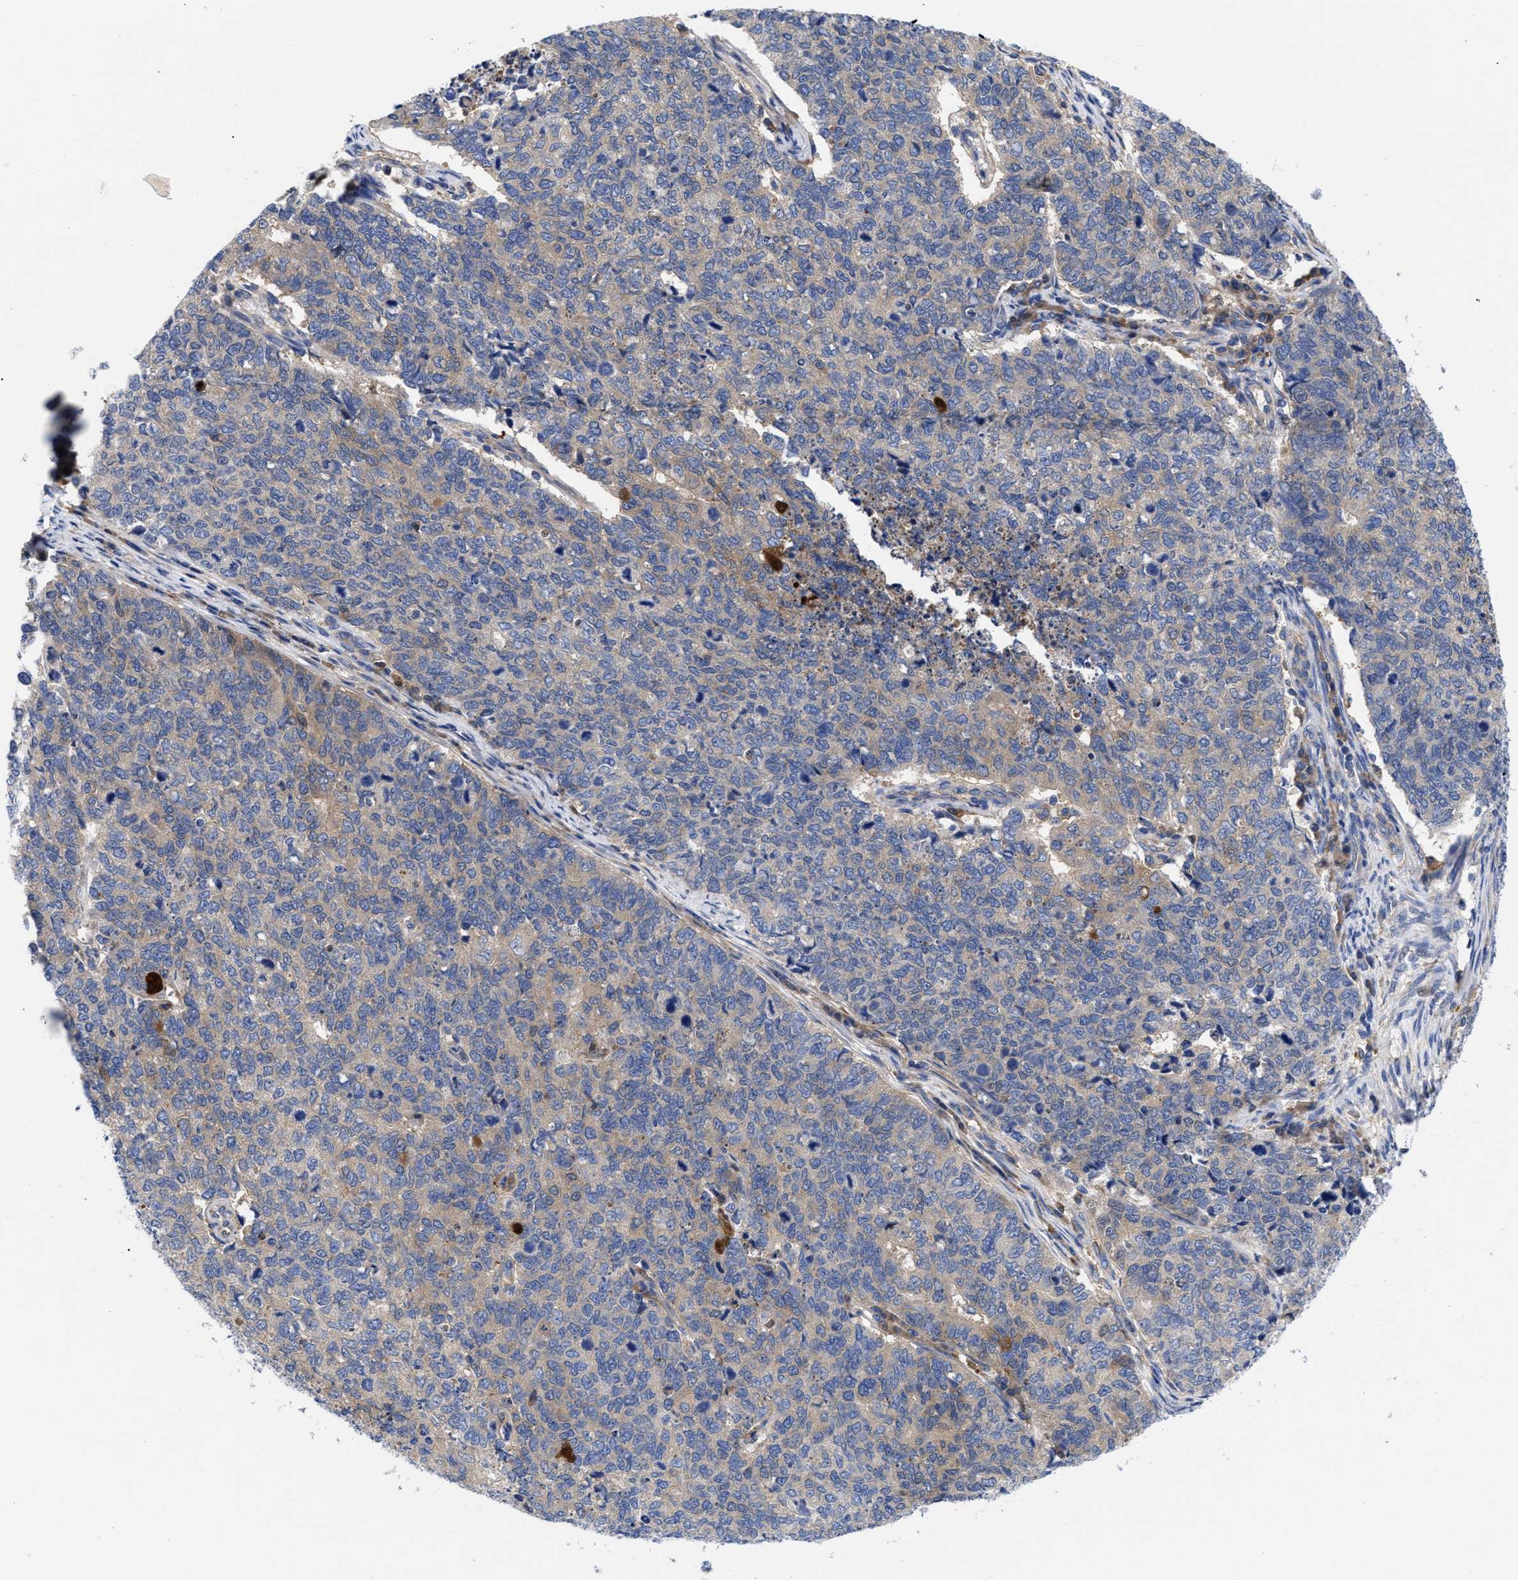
{"staining": {"intensity": "weak", "quantity": "25%-75%", "location": "cytoplasmic/membranous"}, "tissue": "cervical cancer", "cell_type": "Tumor cells", "image_type": "cancer", "snomed": [{"axis": "morphology", "description": "Squamous cell carcinoma, NOS"}, {"axis": "topography", "description": "Cervix"}], "caption": "Weak cytoplasmic/membranous expression for a protein is appreciated in approximately 25%-75% of tumor cells of cervical cancer using immunohistochemistry (IHC).", "gene": "RBKS", "patient": {"sex": "female", "age": 63}}